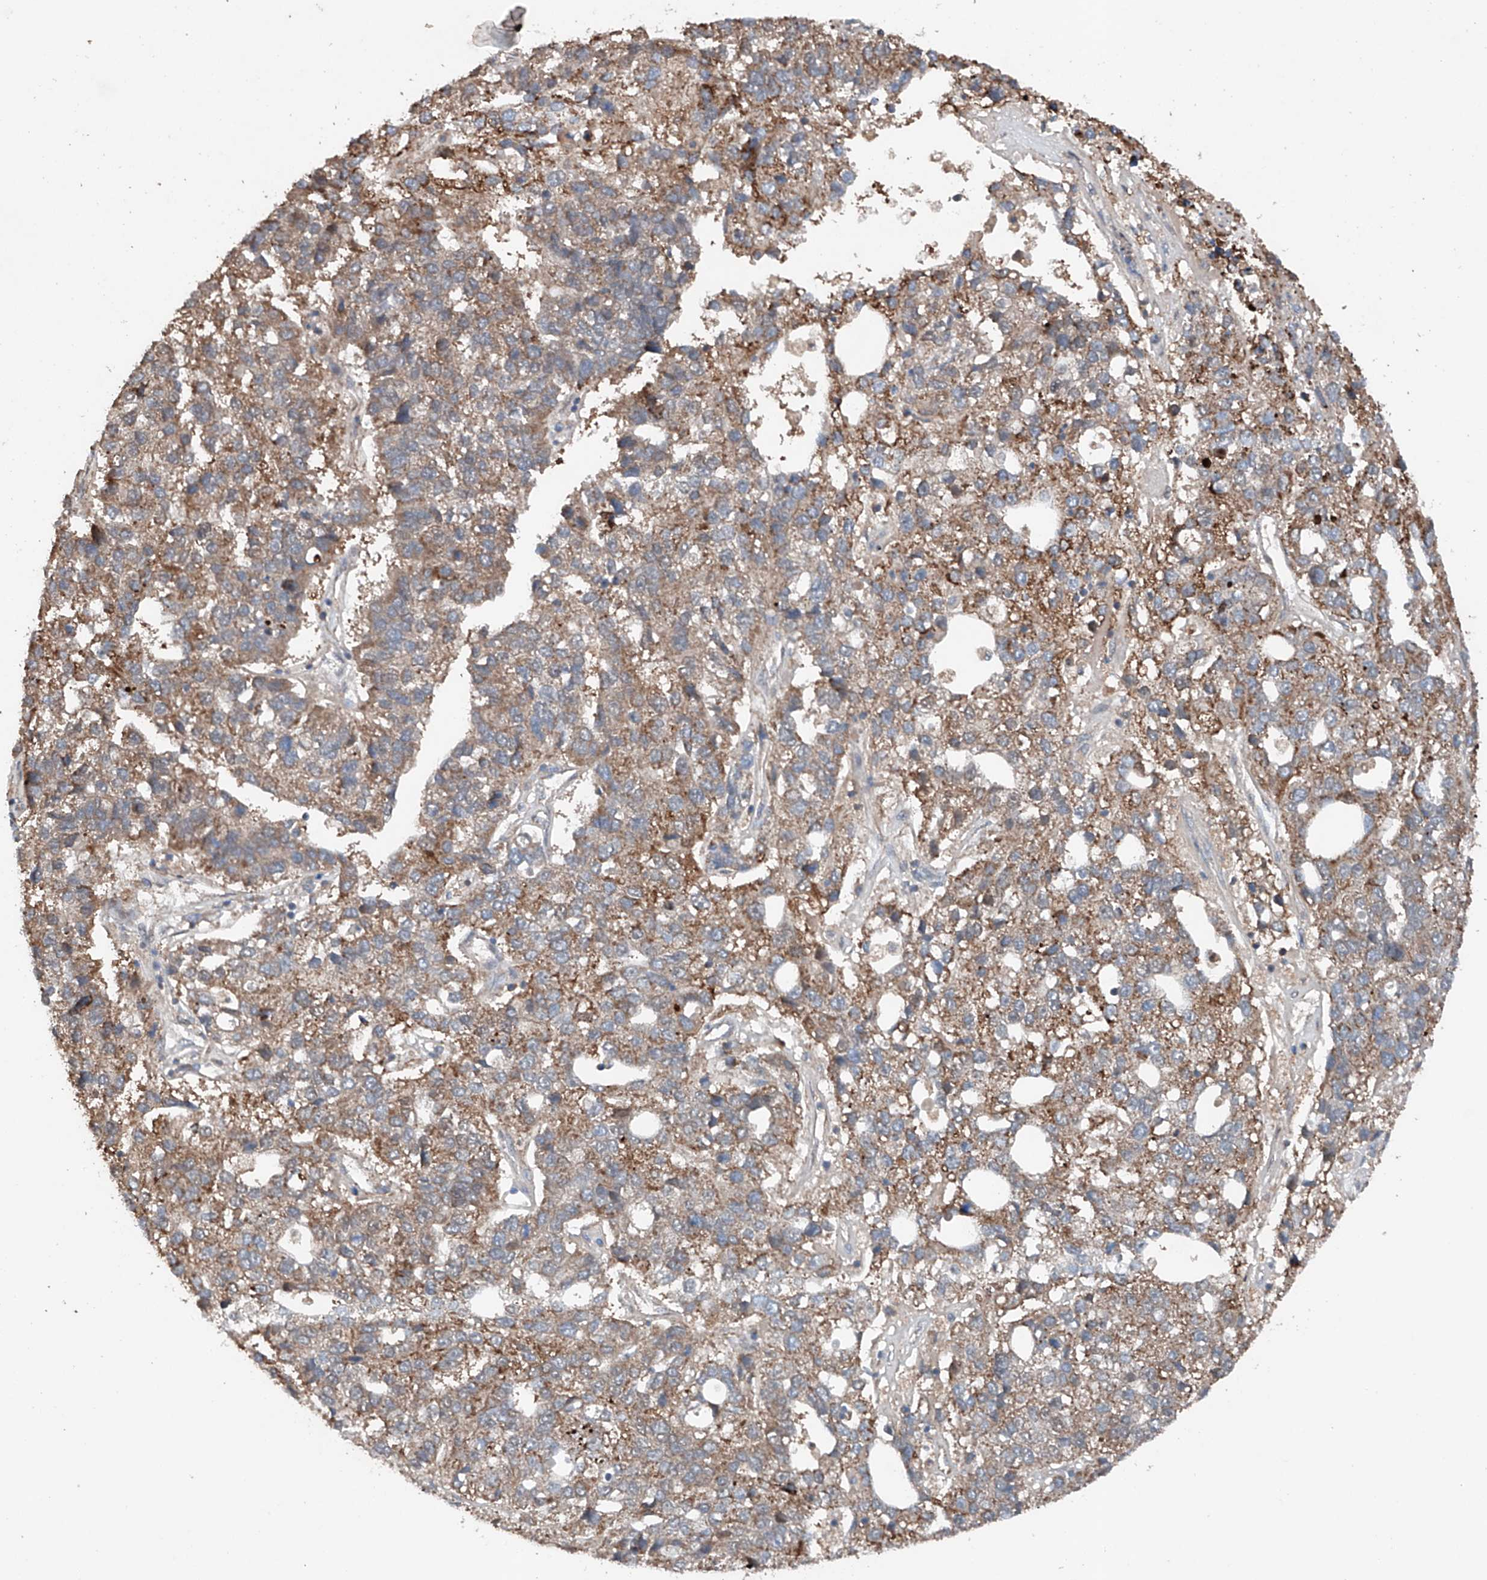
{"staining": {"intensity": "moderate", "quantity": ">75%", "location": "cytoplasmic/membranous"}, "tissue": "pancreatic cancer", "cell_type": "Tumor cells", "image_type": "cancer", "snomed": [{"axis": "morphology", "description": "Adenocarcinoma, NOS"}, {"axis": "topography", "description": "Pancreas"}], "caption": "Pancreatic cancer stained with a brown dye reveals moderate cytoplasmic/membranous positive positivity in approximately >75% of tumor cells.", "gene": "AP4B1", "patient": {"sex": "female", "age": 61}}